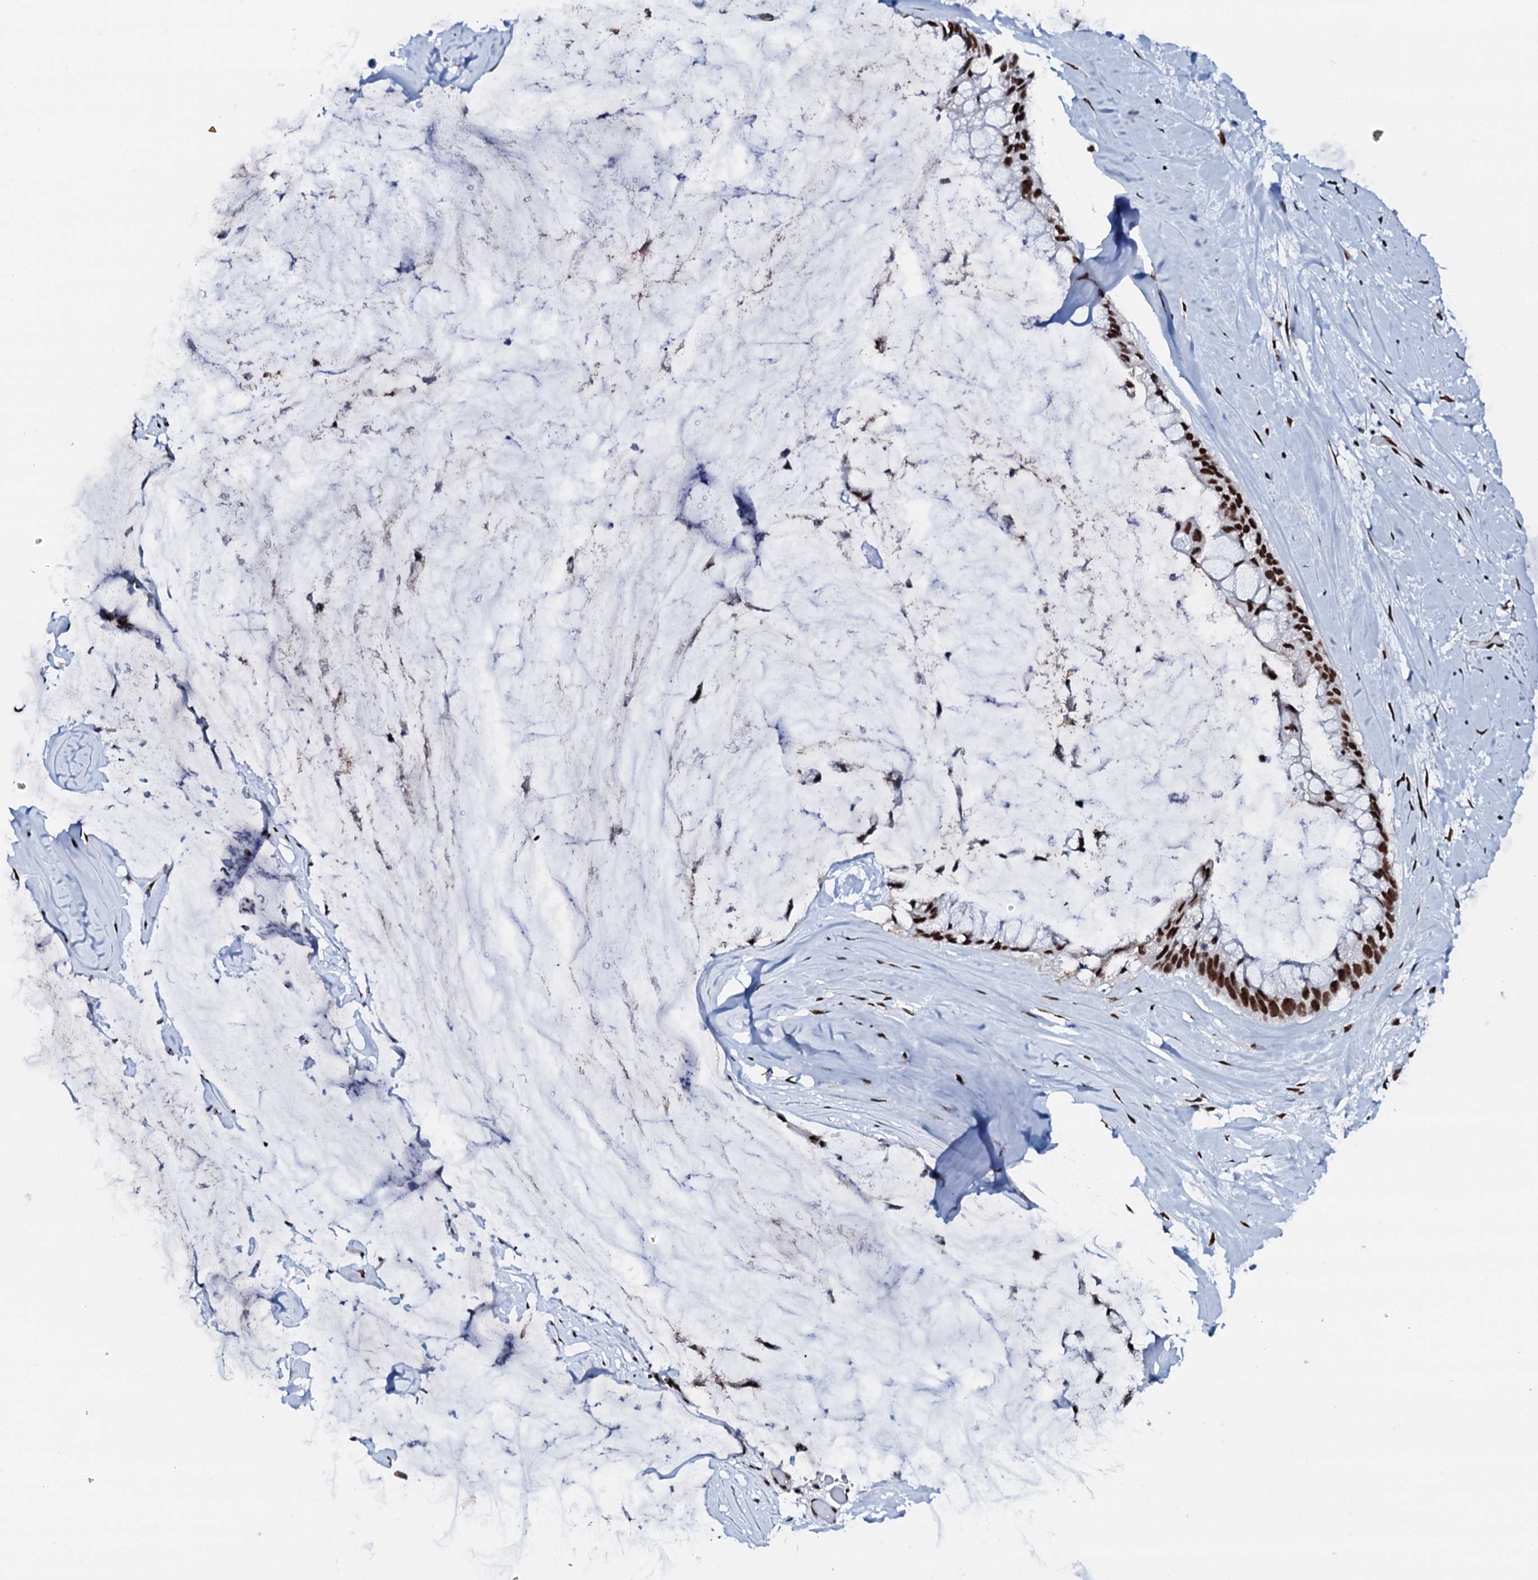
{"staining": {"intensity": "strong", "quantity": ">75%", "location": "nuclear"}, "tissue": "ovarian cancer", "cell_type": "Tumor cells", "image_type": "cancer", "snomed": [{"axis": "morphology", "description": "Cystadenocarcinoma, mucinous, NOS"}, {"axis": "topography", "description": "Ovary"}], "caption": "This is a photomicrograph of immunohistochemistry staining of ovarian cancer (mucinous cystadenocarcinoma), which shows strong positivity in the nuclear of tumor cells.", "gene": "NKAPD1", "patient": {"sex": "female", "age": 39}}